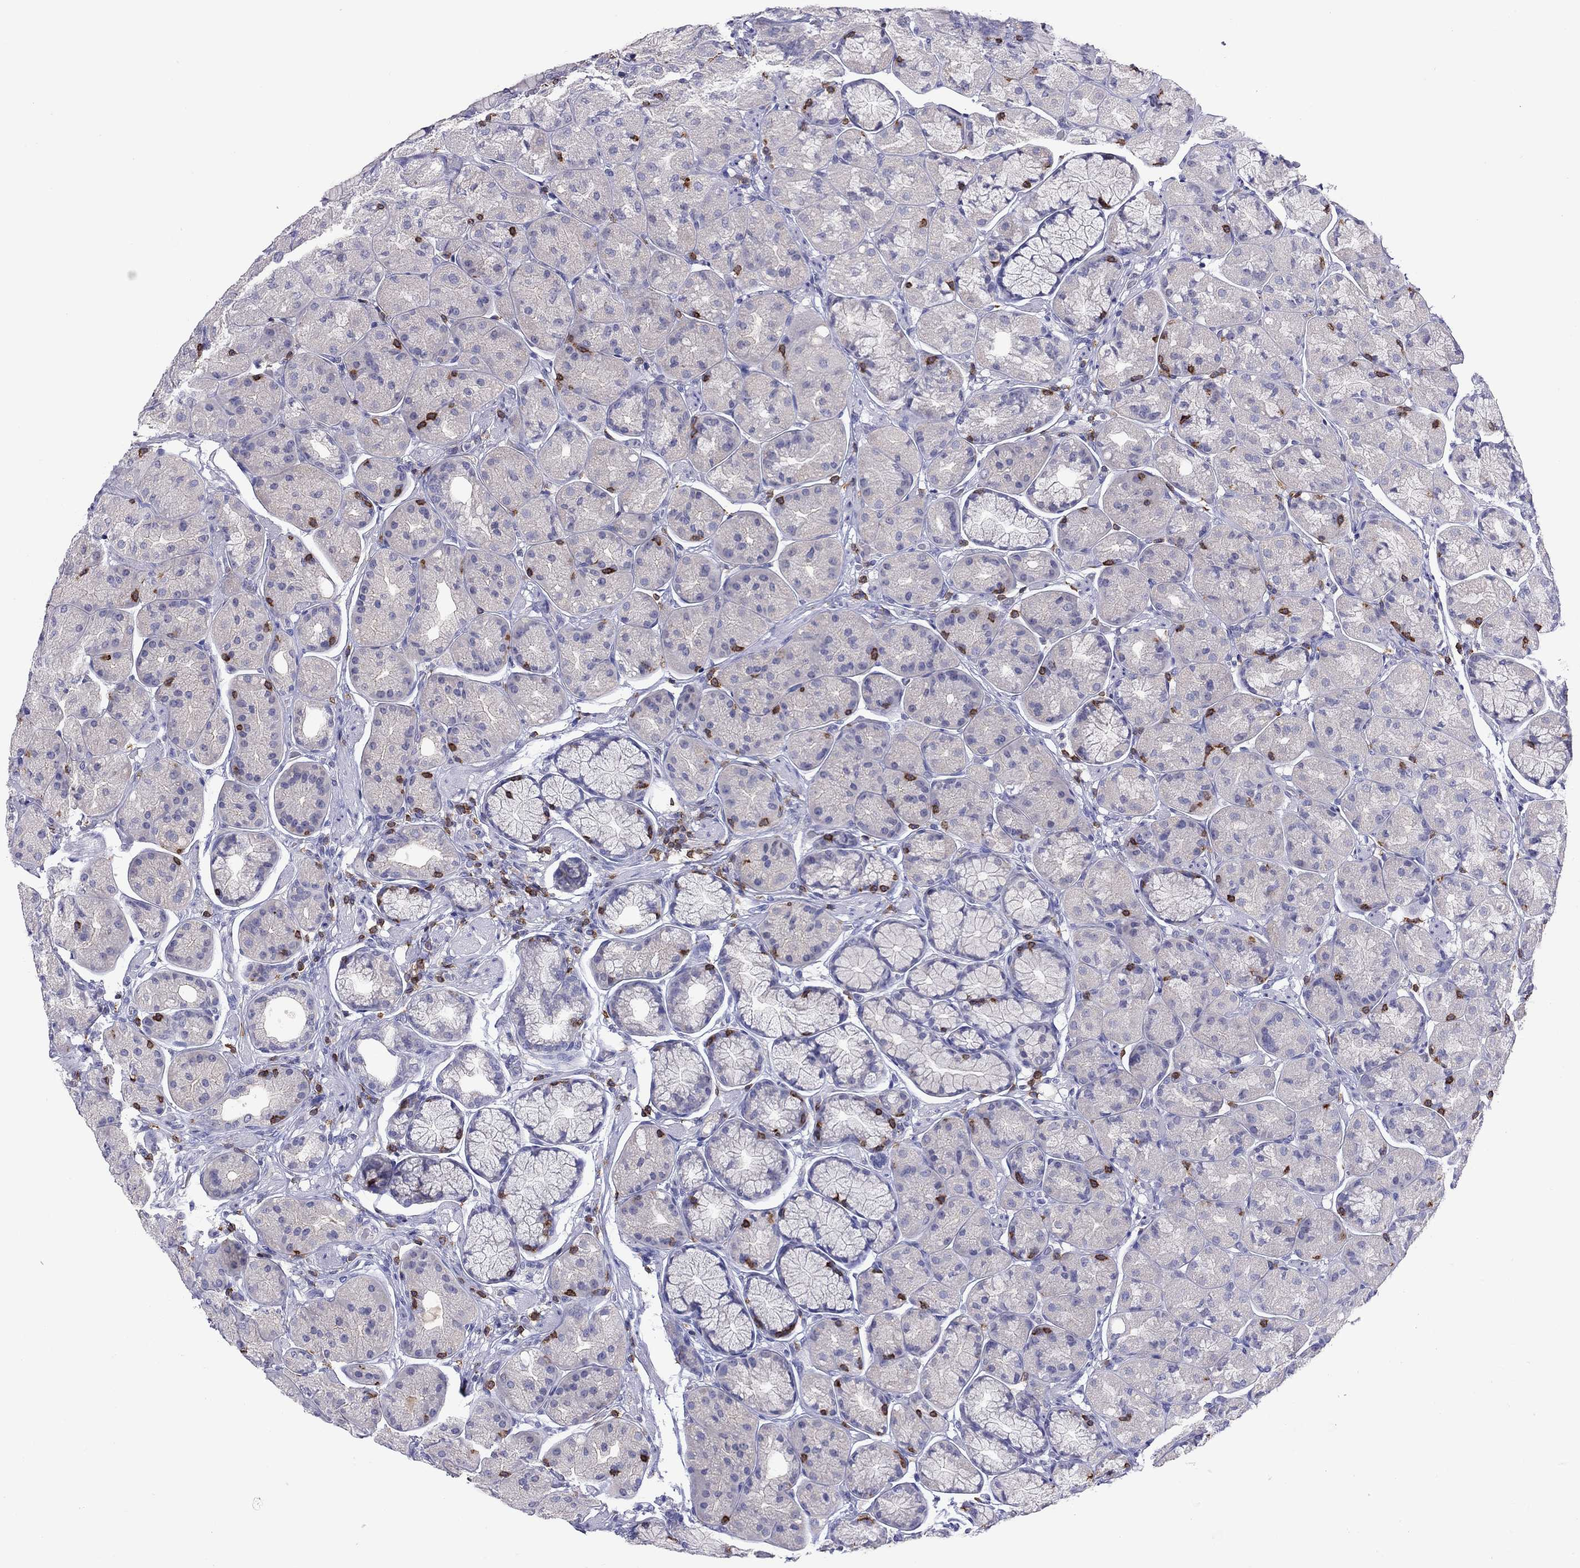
{"staining": {"intensity": "negative", "quantity": "none", "location": "none"}, "tissue": "stomach", "cell_type": "Glandular cells", "image_type": "normal", "snomed": [{"axis": "morphology", "description": "Normal tissue, NOS"}, {"axis": "morphology", "description": "Adenocarcinoma, NOS"}, {"axis": "morphology", "description": "Adenocarcinoma, High grade"}, {"axis": "topography", "description": "Stomach, upper"}, {"axis": "topography", "description": "Stomach"}], "caption": "Glandular cells show no significant protein staining in unremarkable stomach. (Brightfield microscopy of DAB immunohistochemistry at high magnification).", "gene": "ENSG00000288637", "patient": {"sex": "female", "age": 65}}